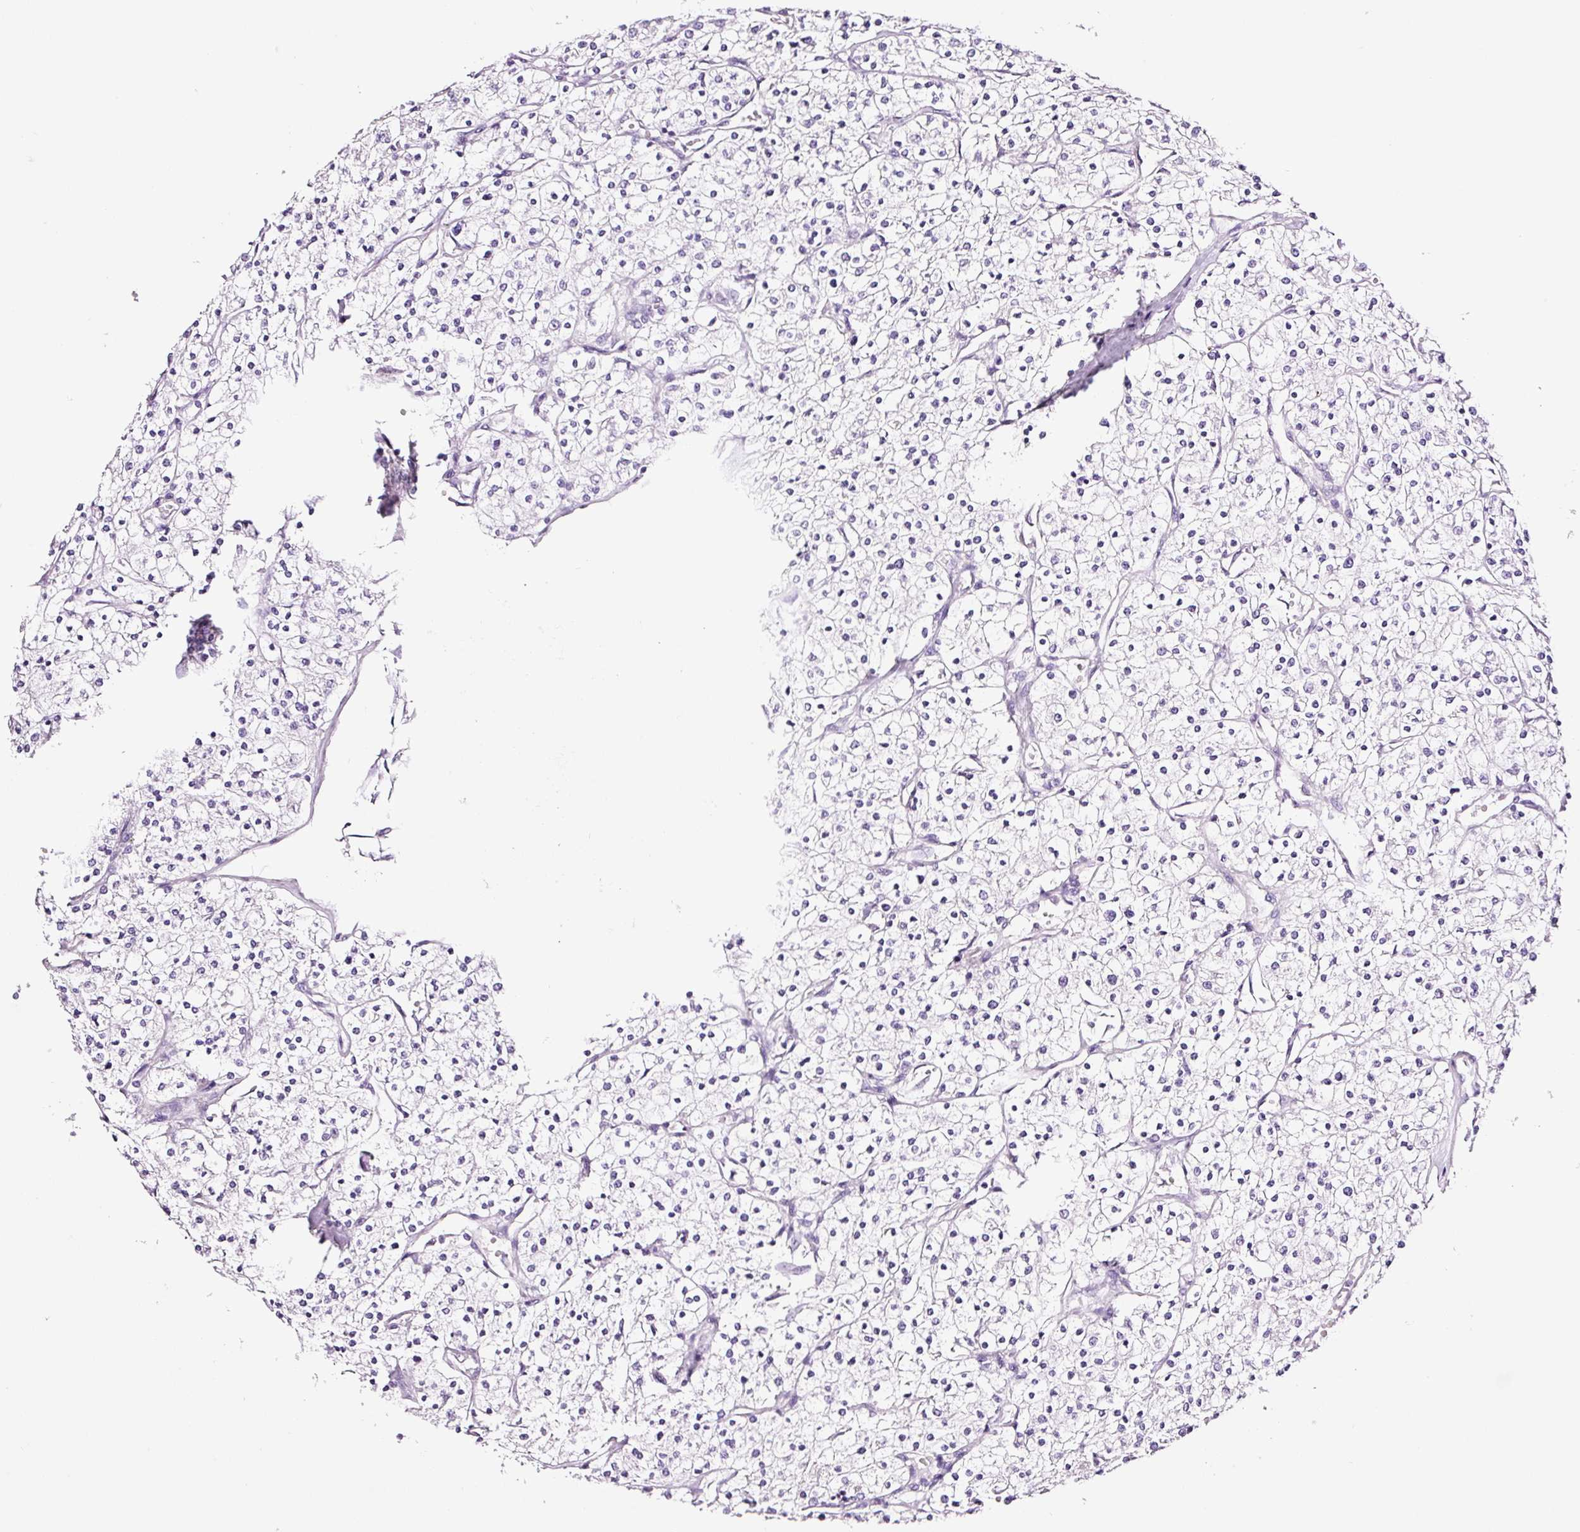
{"staining": {"intensity": "negative", "quantity": "none", "location": "none"}, "tissue": "renal cancer", "cell_type": "Tumor cells", "image_type": "cancer", "snomed": [{"axis": "morphology", "description": "Adenocarcinoma, NOS"}, {"axis": "topography", "description": "Kidney"}], "caption": "This is an immunohistochemistry micrograph of renal adenocarcinoma. There is no expression in tumor cells.", "gene": "RTF2", "patient": {"sex": "male", "age": 80}}